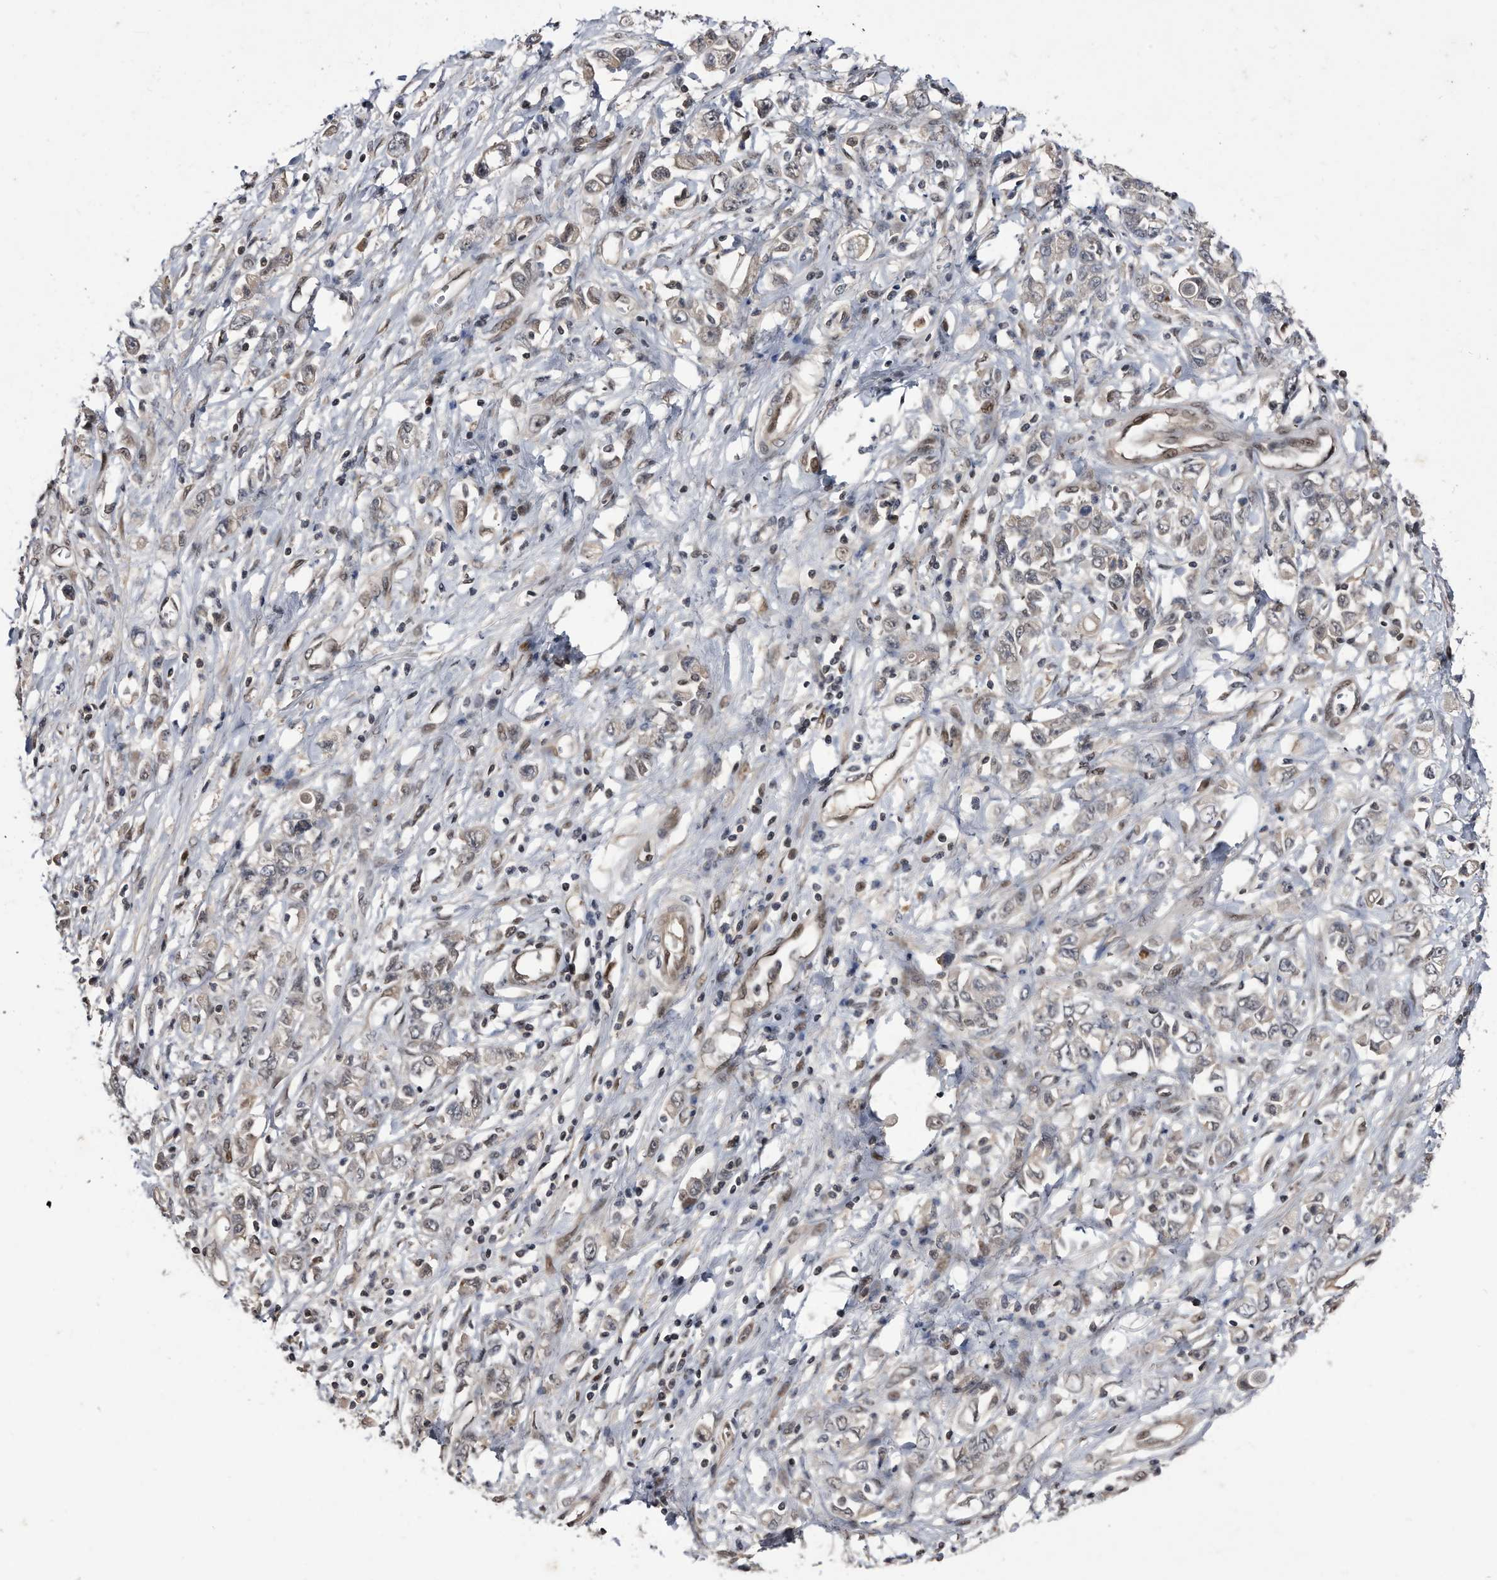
{"staining": {"intensity": "weak", "quantity": "<25%", "location": "nuclear"}, "tissue": "stomach cancer", "cell_type": "Tumor cells", "image_type": "cancer", "snomed": [{"axis": "morphology", "description": "Adenocarcinoma, NOS"}, {"axis": "topography", "description": "Stomach"}], "caption": "Tumor cells show no significant expression in stomach adenocarcinoma.", "gene": "RAD23B", "patient": {"sex": "female", "age": 76}}